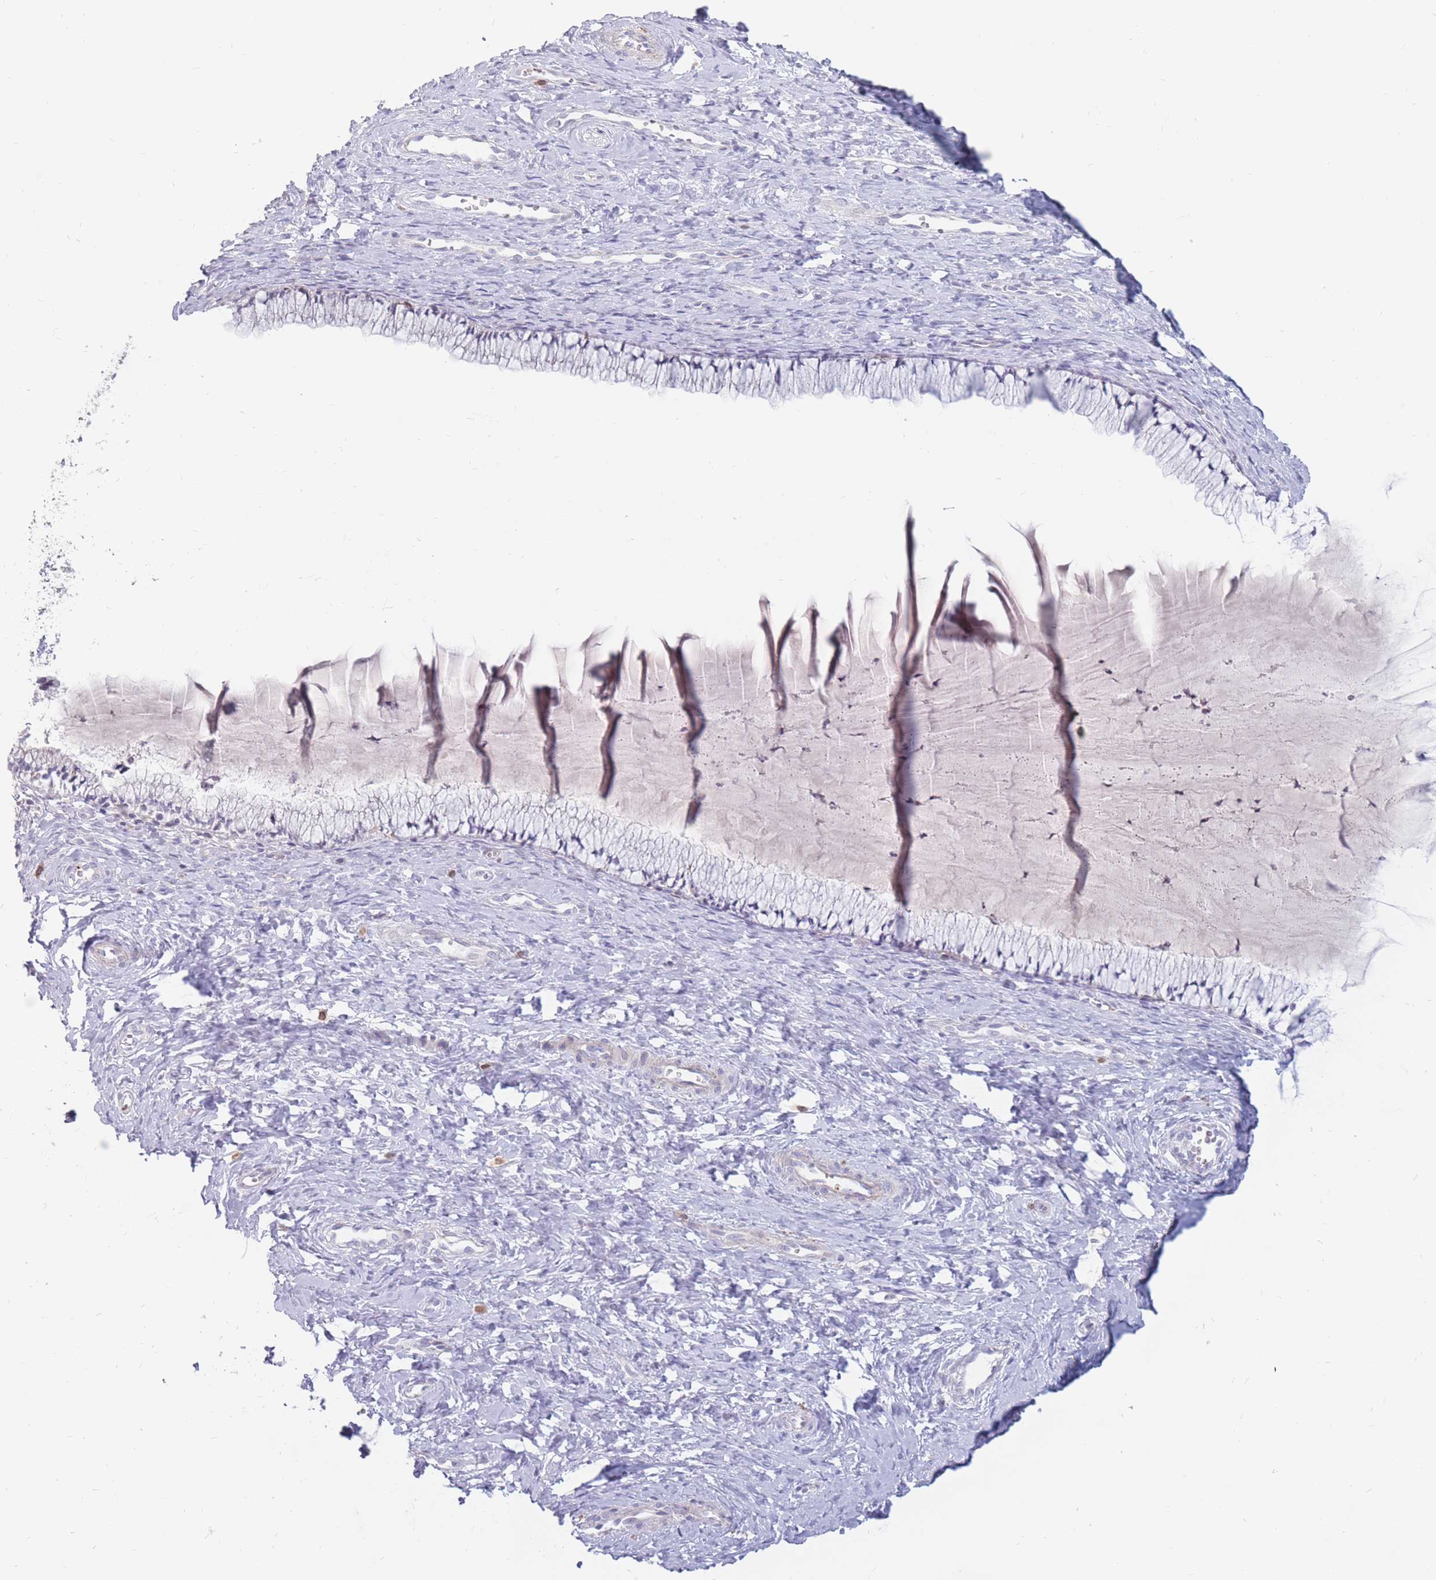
{"staining": {"intensity": "negative", "quantity": "none", "location": "none"}, "tissue": "cervix", "cell_type": "Glandular cells", "image_type": "normal", "snomed": [{"axis": "morphology", "description": "Normal tissue, NOS"}, {"axis": "topography", "description": "Cervix"}], "caption": "Glandular cells are negative for brown protein staining in benign cervix.", "gene": "PTGDR", "patient": {"sex": "female", "age": 36}}